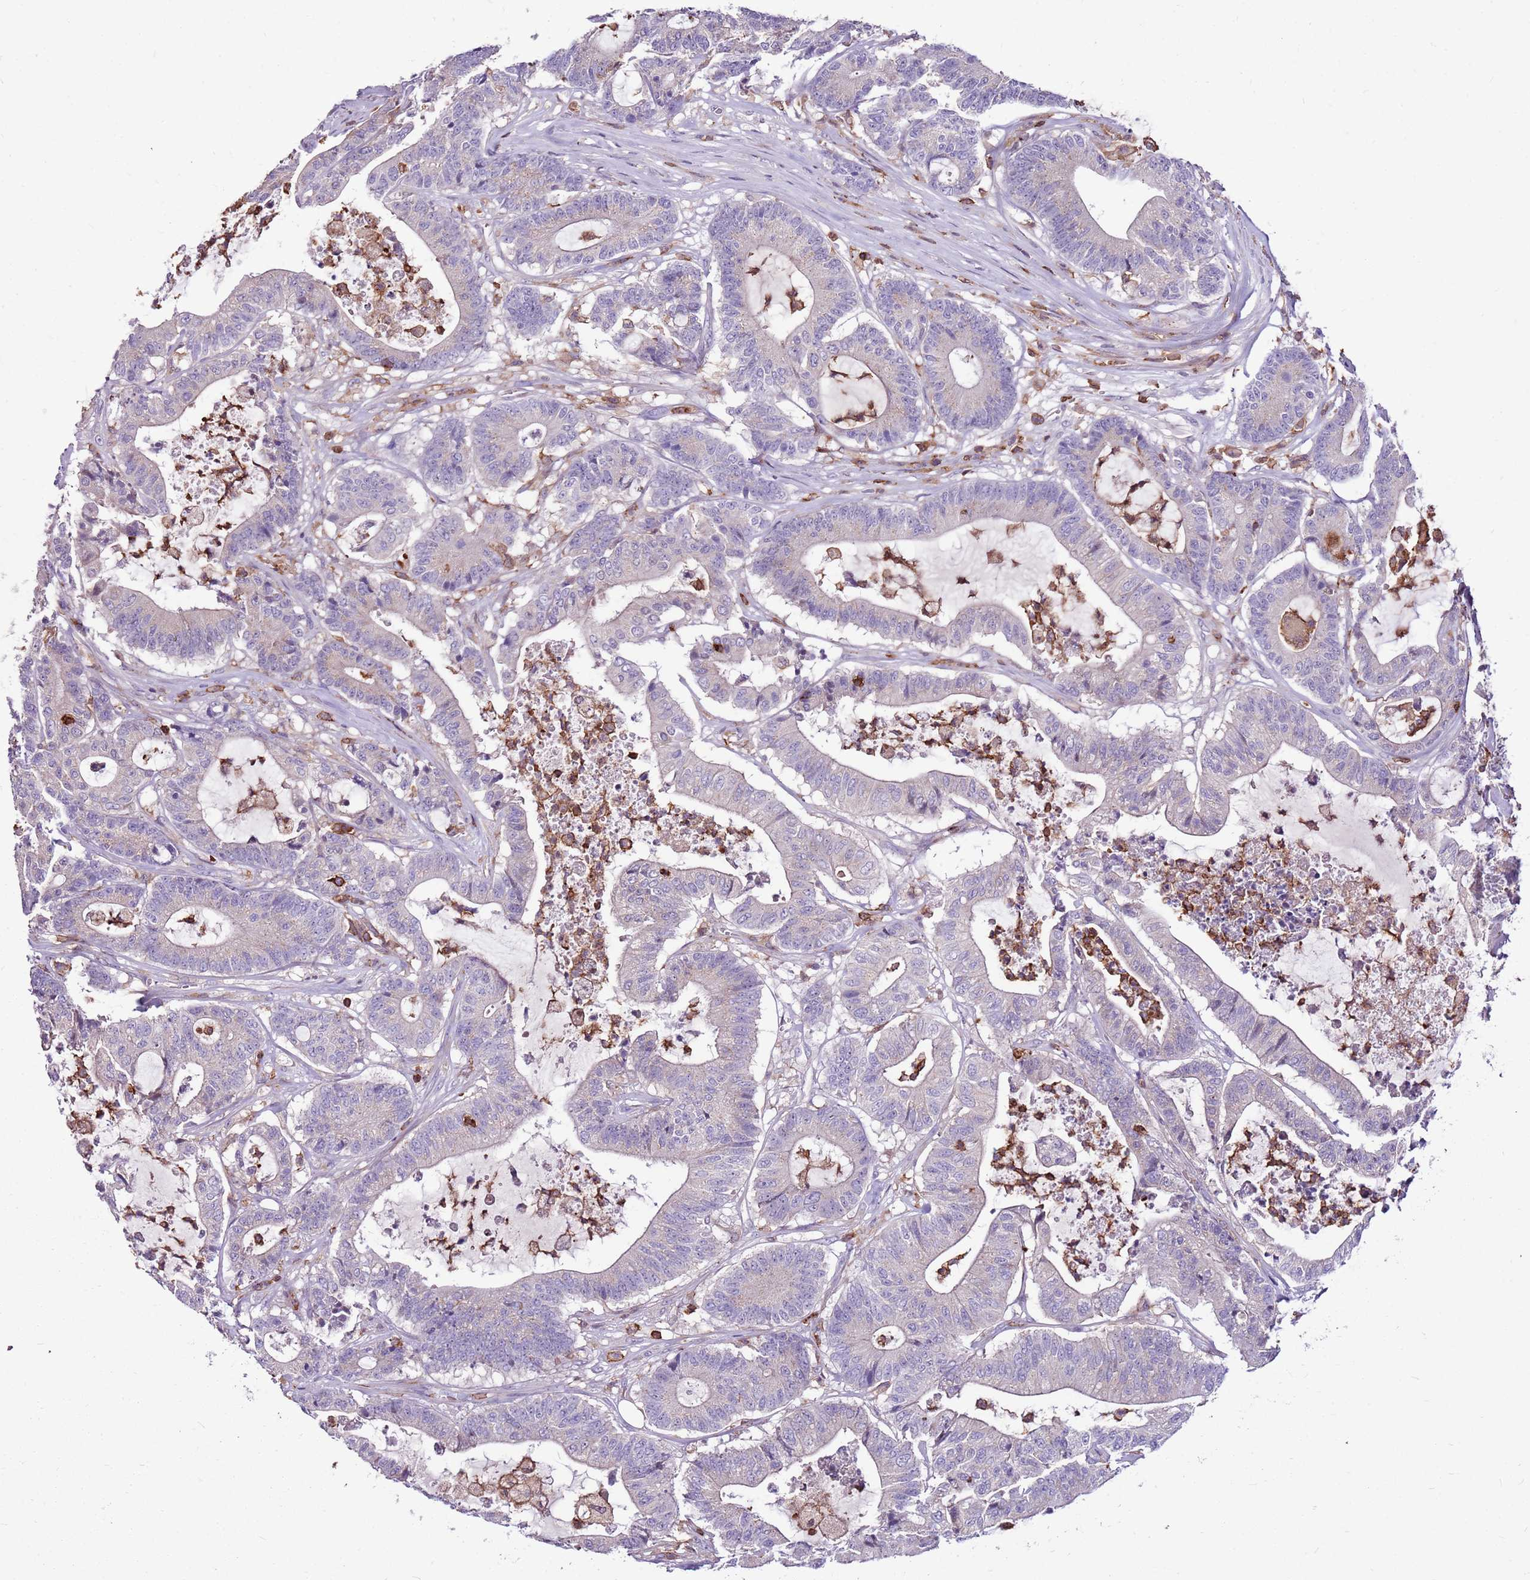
{"staining": {"intensity": "negative", "quantity": "none", "location": "none"}, "tissue": "colorectal cancer", "cell_type": "Tumor cells", "image_type": "cancer", "snomed": [{"axis": "morphology", "description": "Adenocarcinoma, NOS"}, {"axis": "topography", "description": "Colon"}], "caption": "The histopathology image exhibits no staining of tumor cells in adenocarcinoma (colorectal).", "gene": "ZSWIM1", "patient": {"sex": "female", "age": 84}}